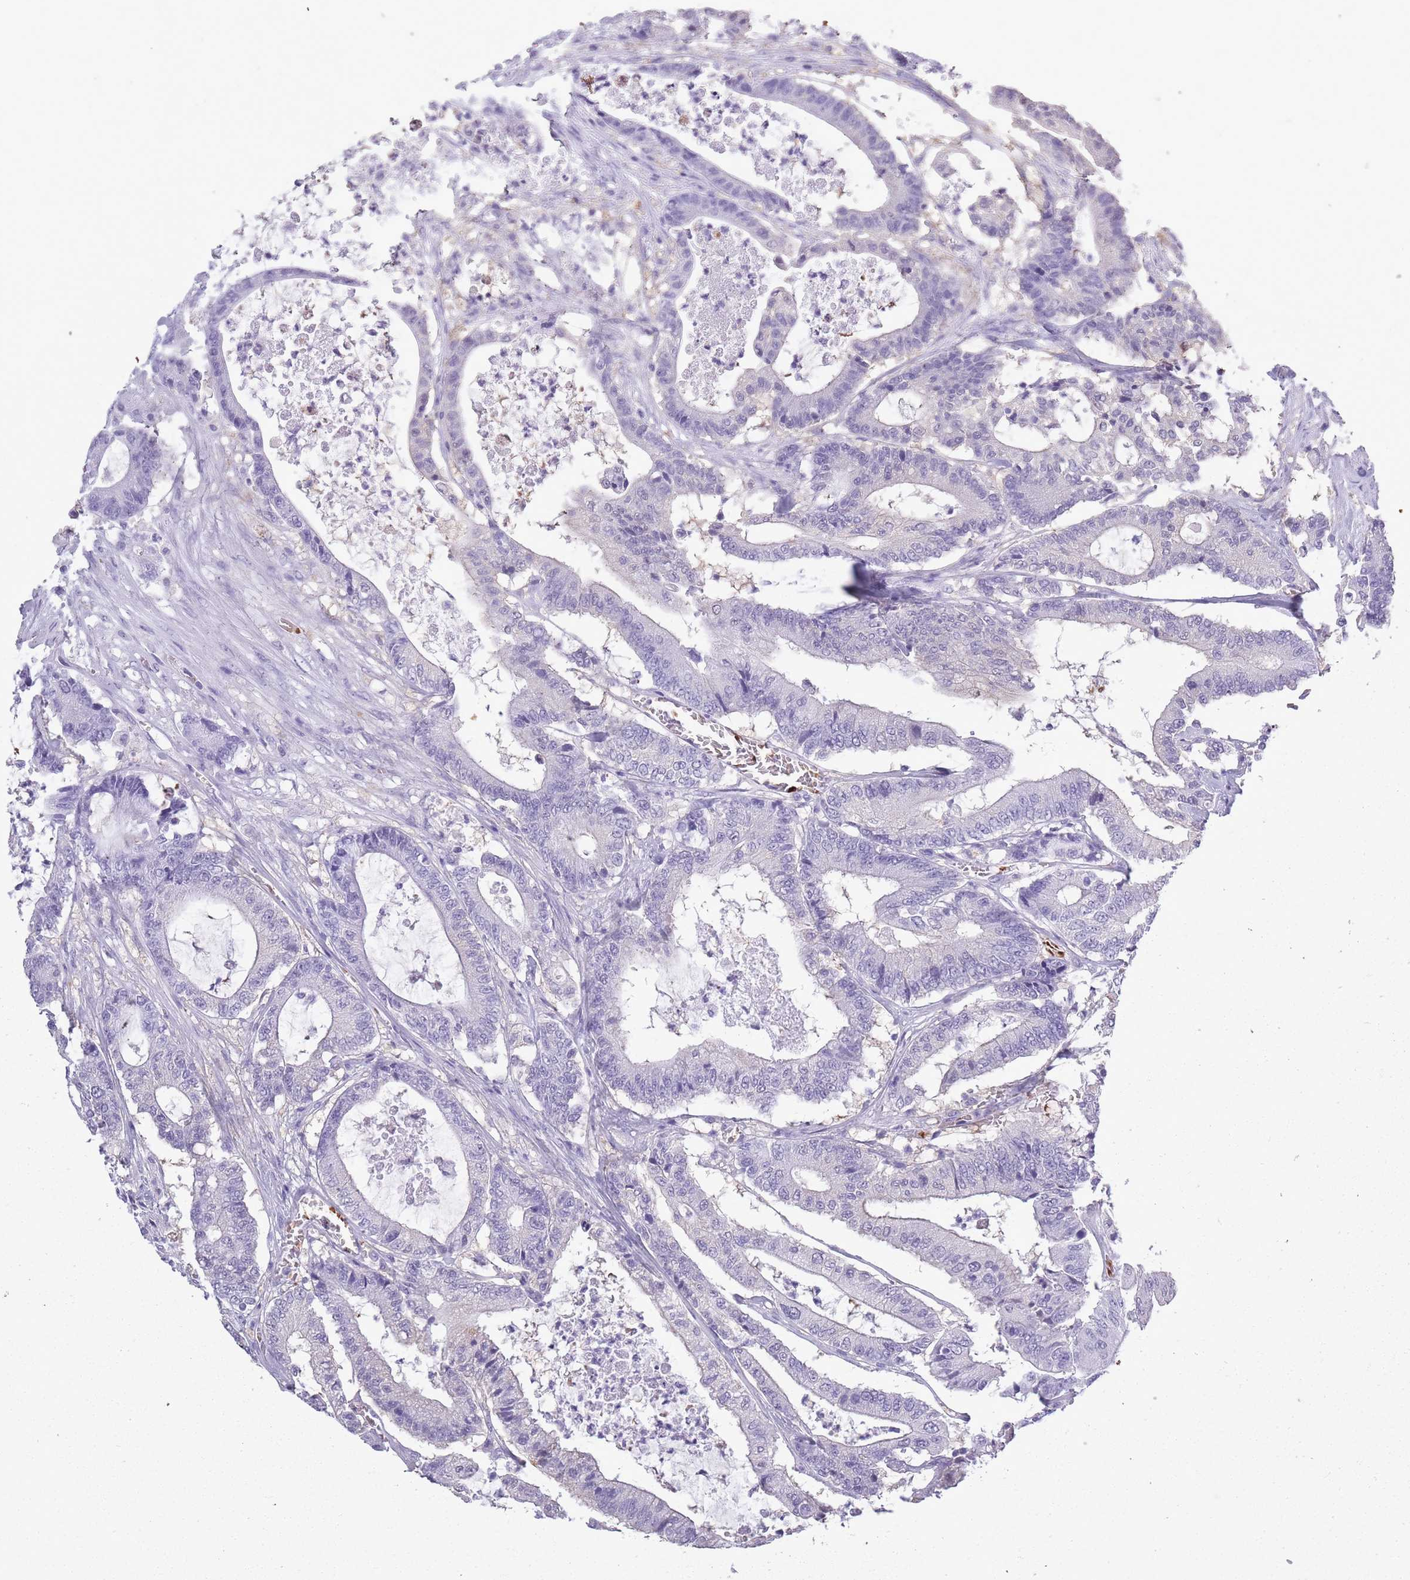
{"staining": {"intensity": "negative", "quantity": "none", "location": "none"}, "tissue": "colorectal cancer", "cell_type": "Tumor cells", "image_type": "cancer", "snomed": [{"axis": "morphology", "description": "Adenocarcinoma, NOS"}, {"axis": "topography", "description": "Colon"}], "caption": "Immunohistochemistry (IHC) micrograph of neoplastic tissue: human colorectal adenocarcinoma stained with DAB (3,3'-diaminobenzidine) displays no significant protein staining in tumor cells.", "gene": "OR7C1", "patient": {"sex": "female", "age": 84}}